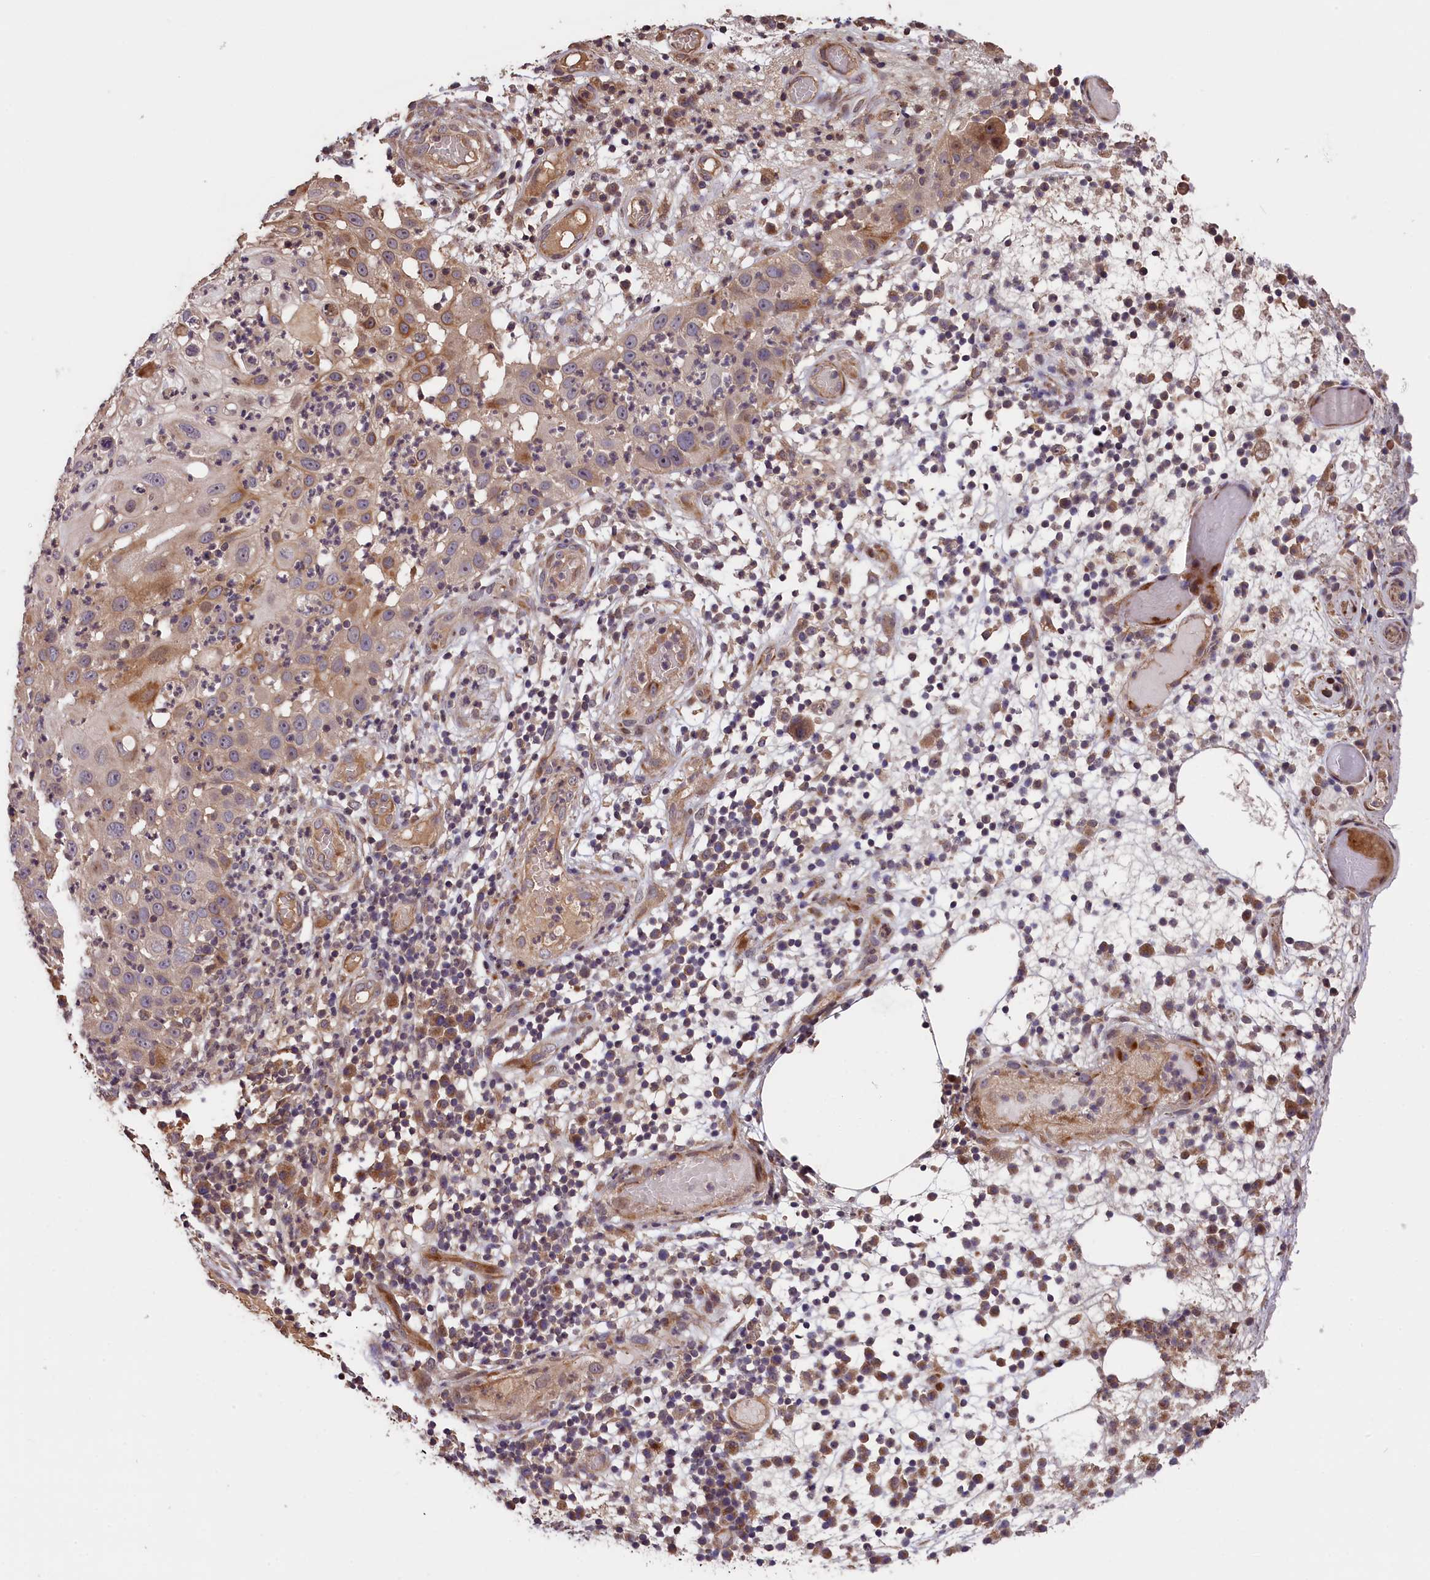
{"staining": {"intensity": "moderate", "quantity": "<25%", "location": "cytoplasmic/membranous"}, "tissue": "skin cancer", "cell_type": "Tumor cells", "image_type": "cancer", "snomed": [{"axis": "morphology", "description": "Squamous cell carcinoma, NOS"}, {"axis": "topography", "description": "Skin"}], "caption": "Brown immunohistochemical staining in skin cancer (squamous cell carcinoma) displays moderate cytoplasmic/membranous positivity in about <25% of tumor cells.", "gene": "DNAJB9", "patient": {"sex": "female", "age": 44}}